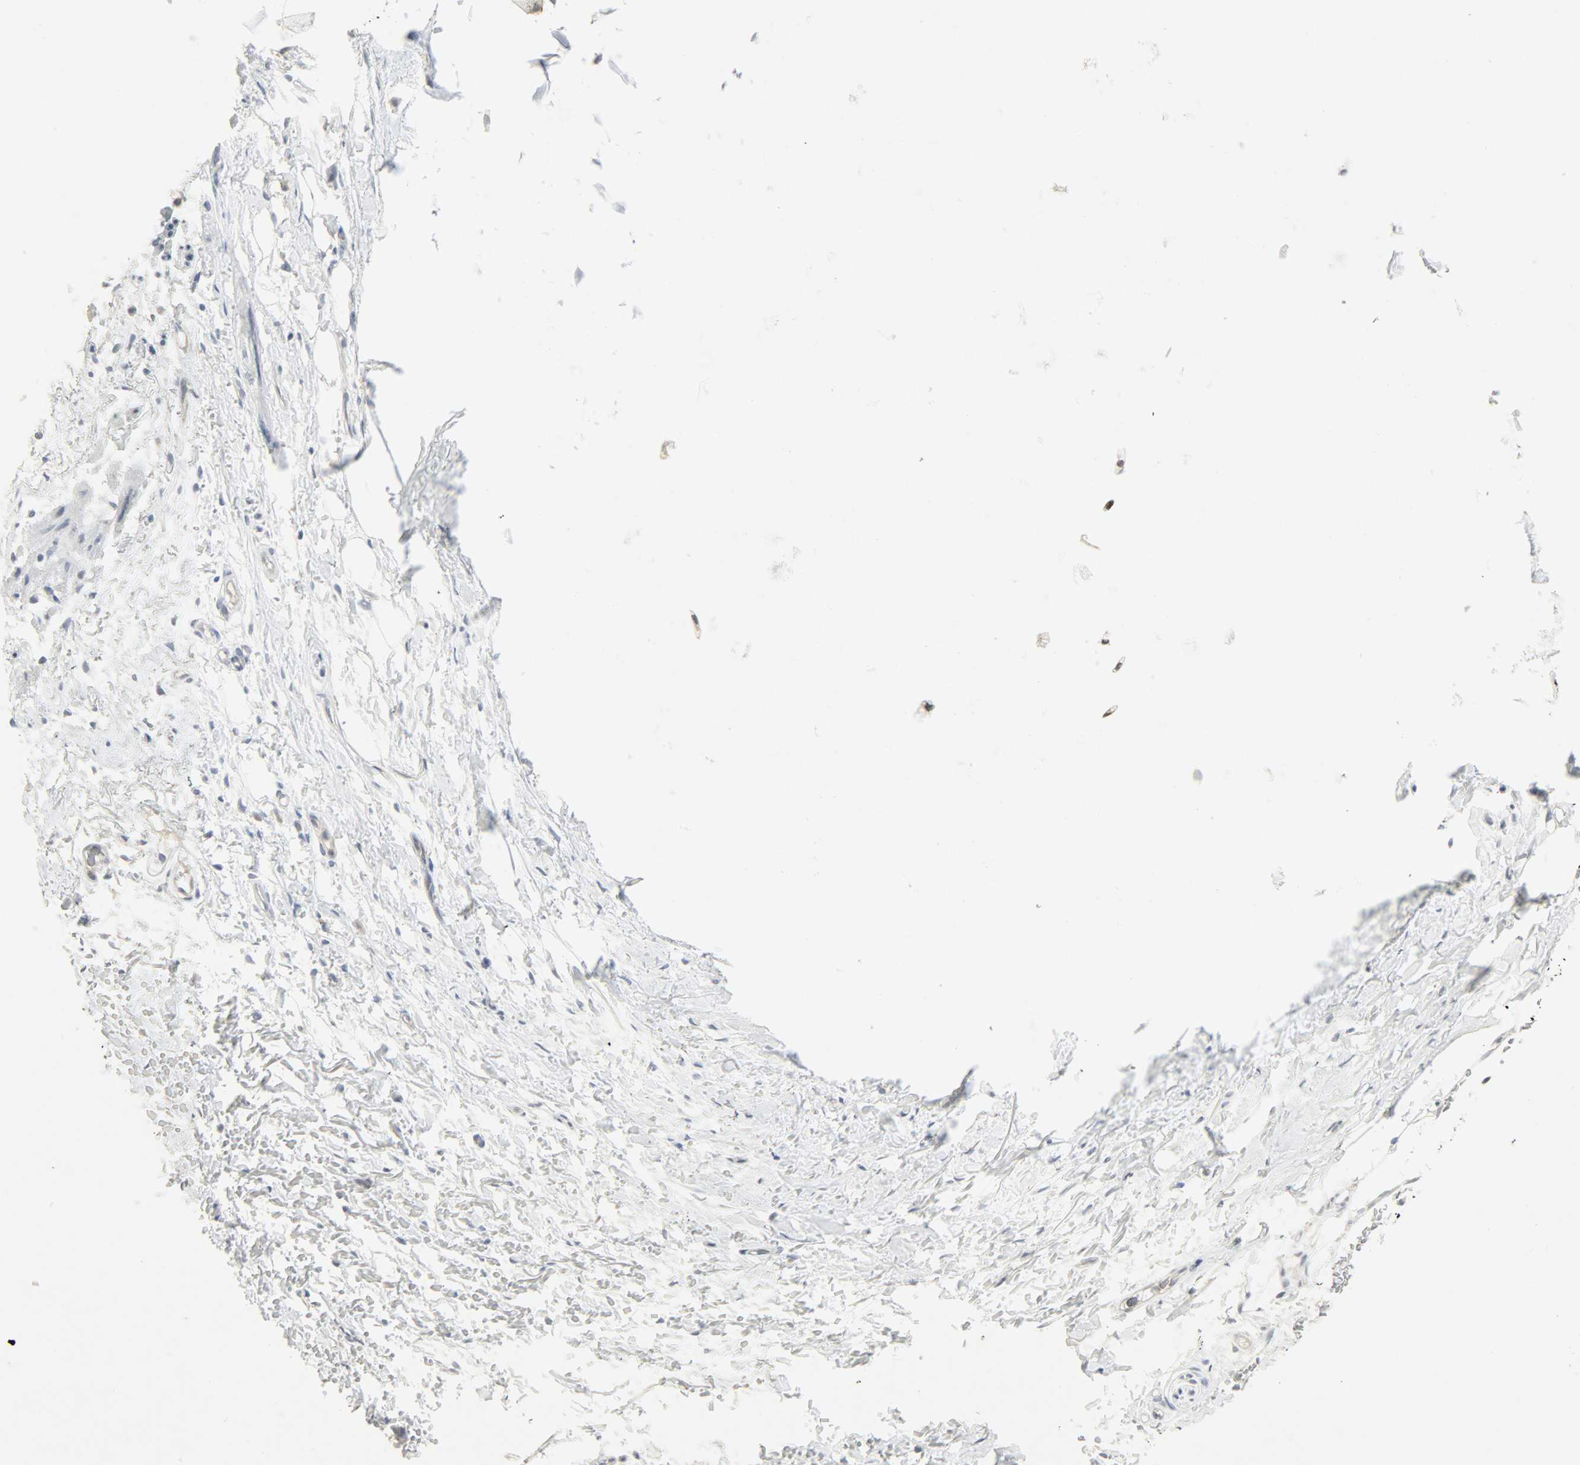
{"staining": {"intensity": "negative", "quantity": "none", "location": "none"}, "tissue": "adipose tissue", "cell_type": "Adipocytes", "image_type": "normal", "snomed": [{"axis": "morphology", "description": "Normal tissue, NOS"}, {"axis": "topography", "description": "Cartilage tissue"}, {"axis": "topography", "description": "Bronchus"}], "caption": "There is no significant expression in adipocytes of adipose tissue. (Immunohistochemistry (ihc), brightfield microscopy, high magnification).", "gene": "CAMK4", "patient": {"sex": "female", "age": 73}}